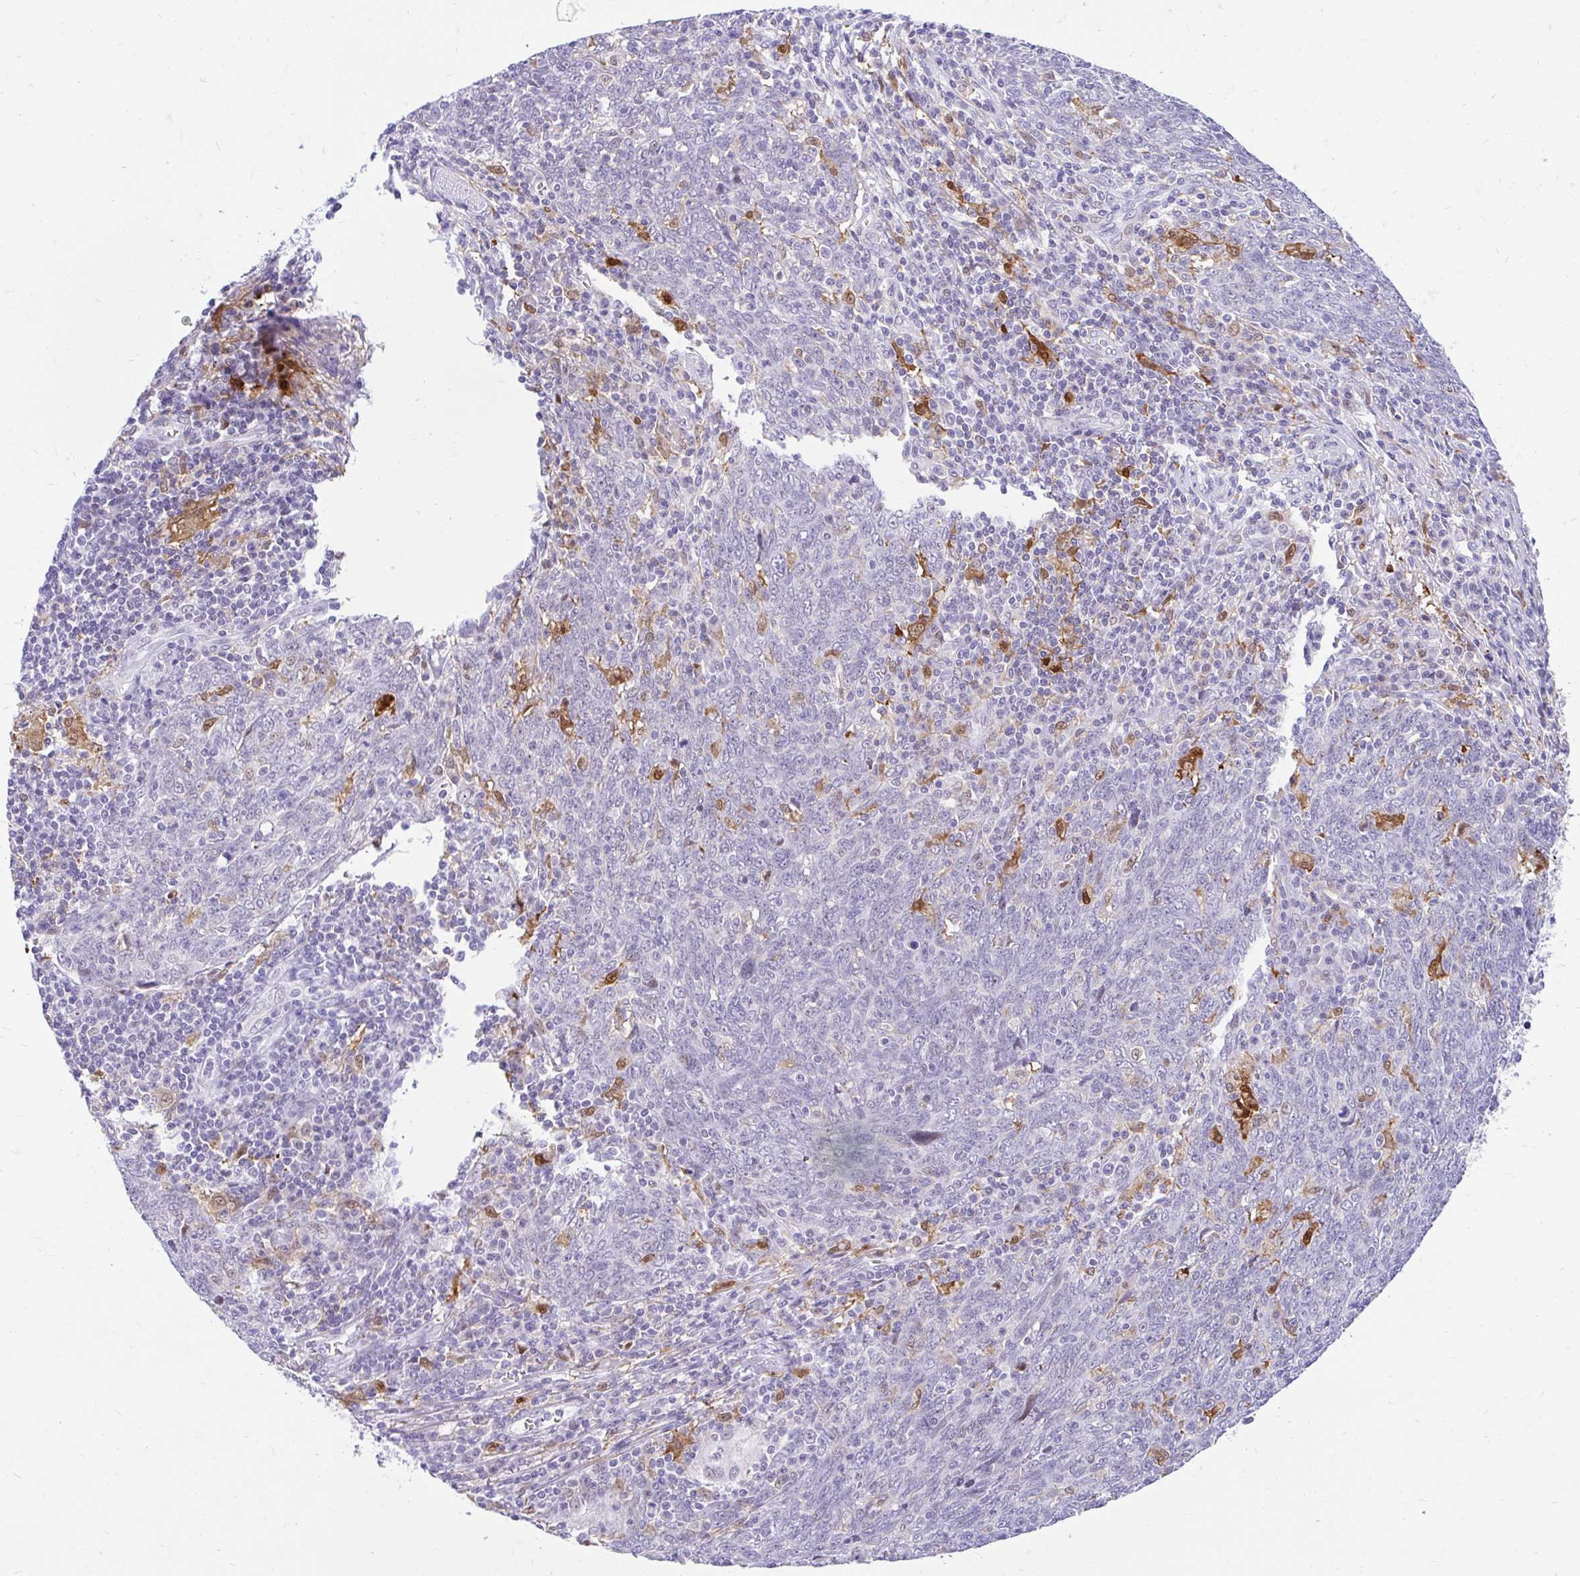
{"staining": {"intensity": "negative", "quantity": "none", "location": "none"}, "tissue": "lung cancer", "cell_type": "Tumor cells", "image_type": "cancer", "snomed": [{"axis": "morphology", "description": "Squamous cell carcinoma, NOS"}, {"axis": "topography", "description": "Lung"}], "caption": "Immunohistochemical staining of human lung cancer exhibits no significant positivity in tumor cells.", "gene": "GLB1L2", "patient": {"sex": "female", "age": 72}}